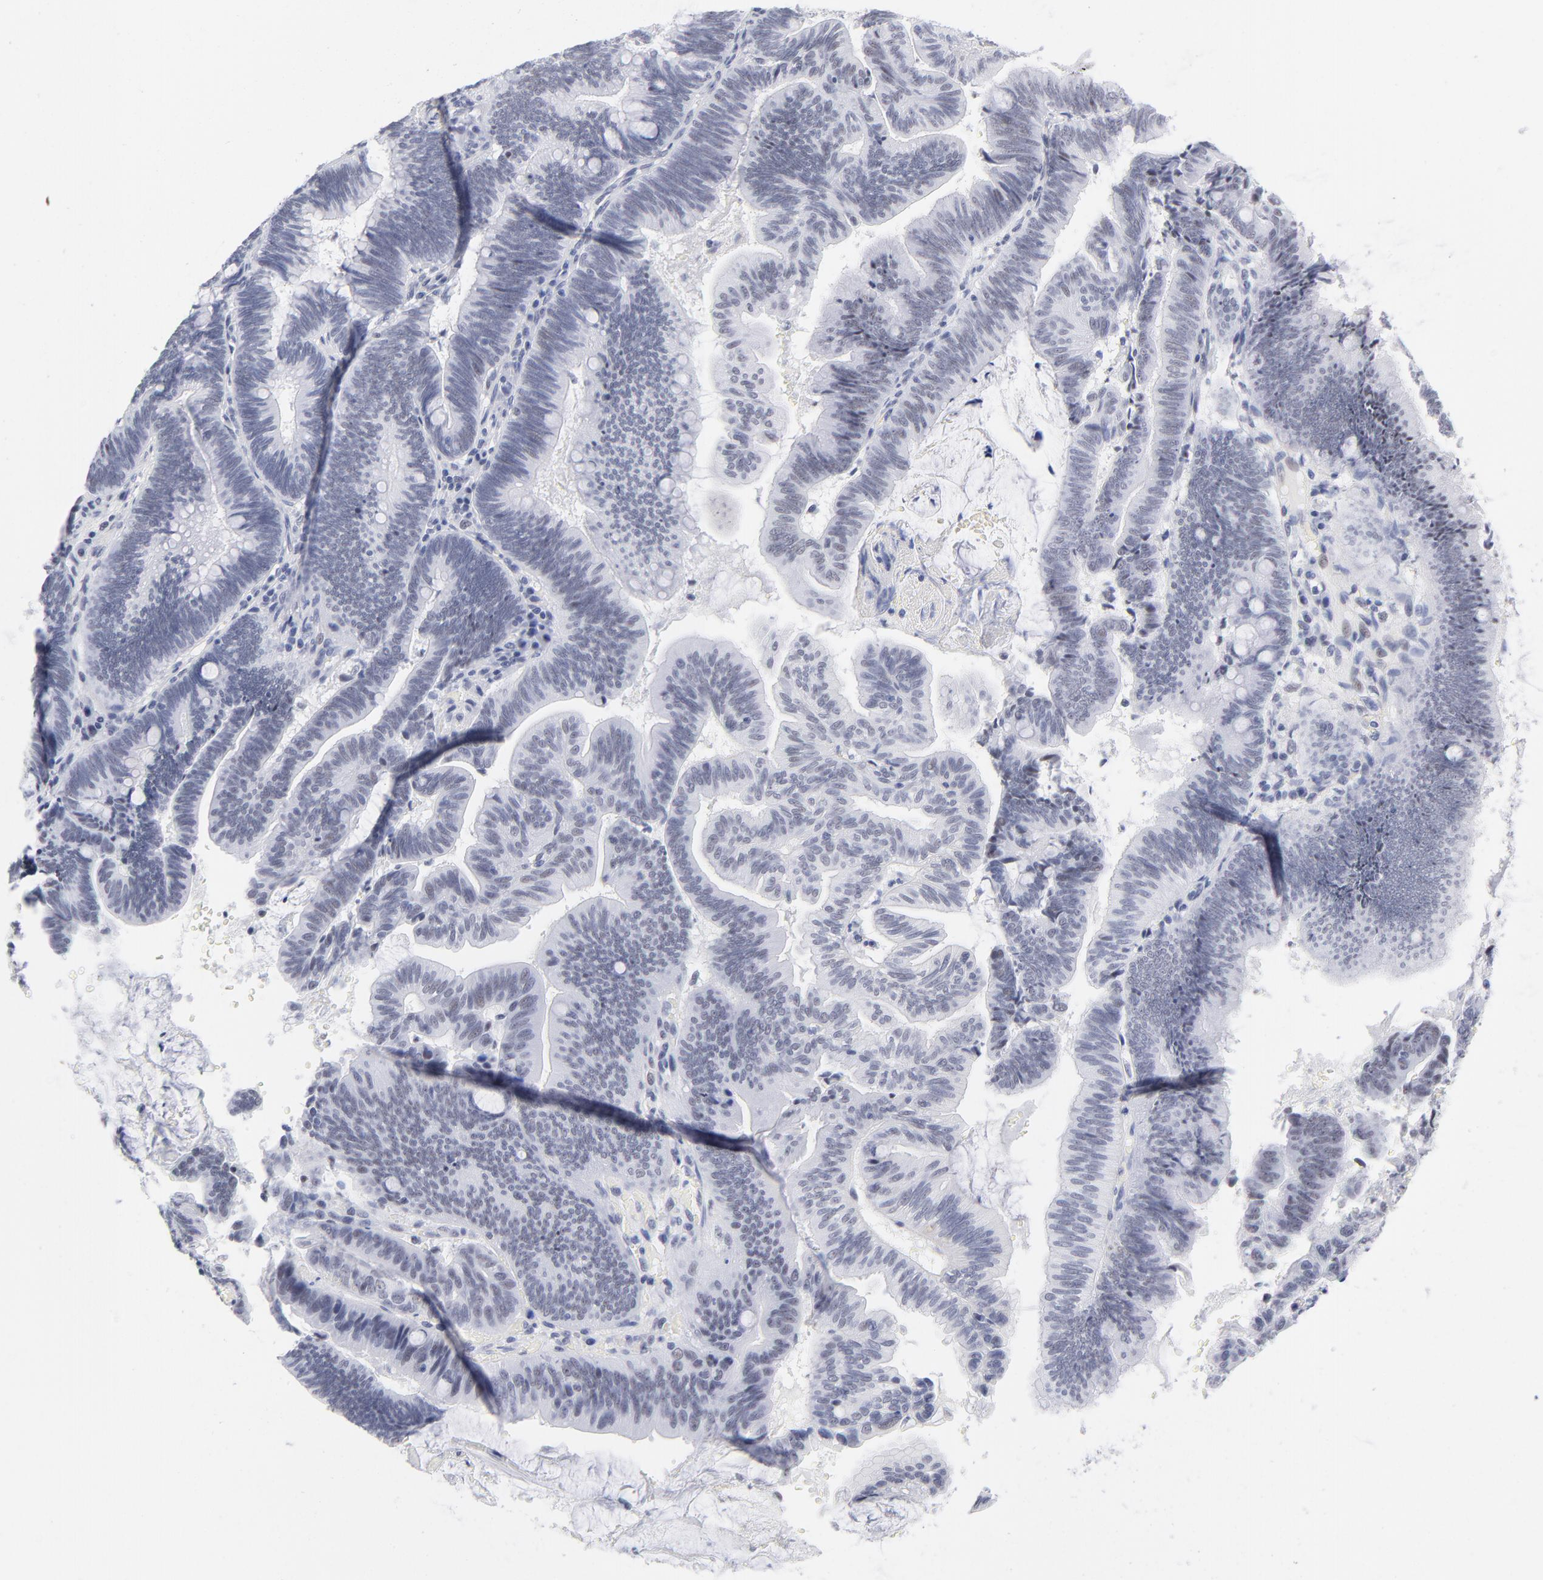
{"staining": {"intensity": "weak", "quantity": "<25%", "location": "nuclear"}, "tissue": "pancreatic cancer", "cell_type": "Tumor cells", "image_type": "cancer", "snomed": [{"axis": "morphology", "description": "Adenocarcinoma, NOS"}, {"axis": "topography", "description": "Pancreas"}], "caption": "Micrograph shows no protein expression in tumor cells of adenocarcinoma (pancreatic) tissue.", "gene": "SNRPB", "patient": {"sex": "male", "age": 82}}